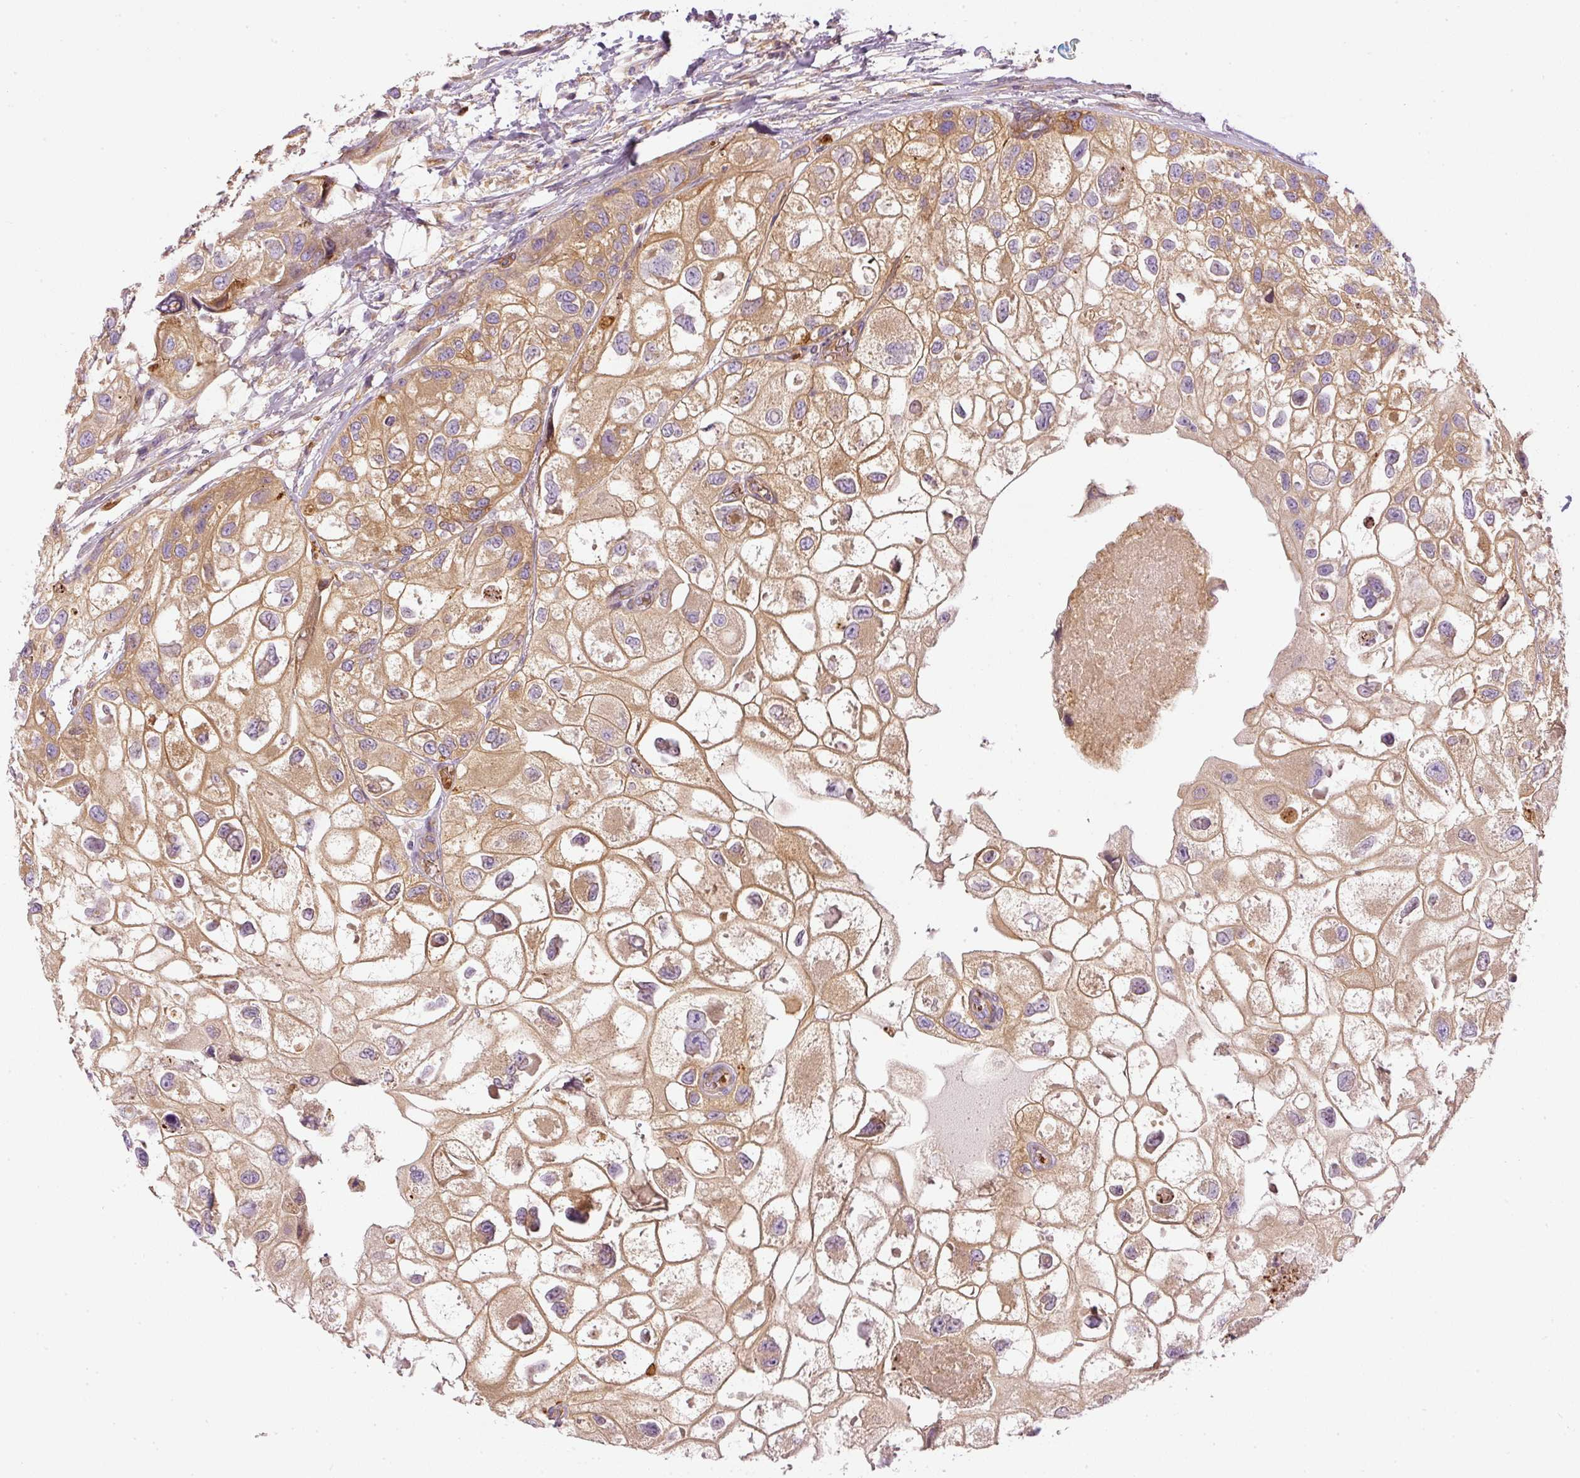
{"staining": {"intensity": "moderate", "quantity": "25%-75%", "location": "cytoplasmic/membranous"}, "tissue": "urothelial cancer", "cell_type": "Tumor cells", "image_type": "cancer", "snomed": [{"axis": "morphology", "description": "Urothelial carcinoma, High grade"}, {"axis": "topography", "description": "Urinary bladder"}], "caption": "Immunohistochemistry (IHC) (DAB (3,3'-diaminobenzidine)) staining of urothelial carcinoma (high-grade) displays moderate cytoplasmic/membranous protein expression in approximately 25%-75% of tumor cells.", "gene": "TBC1D2B", "patient": {"sex": "female", "age": 64}}